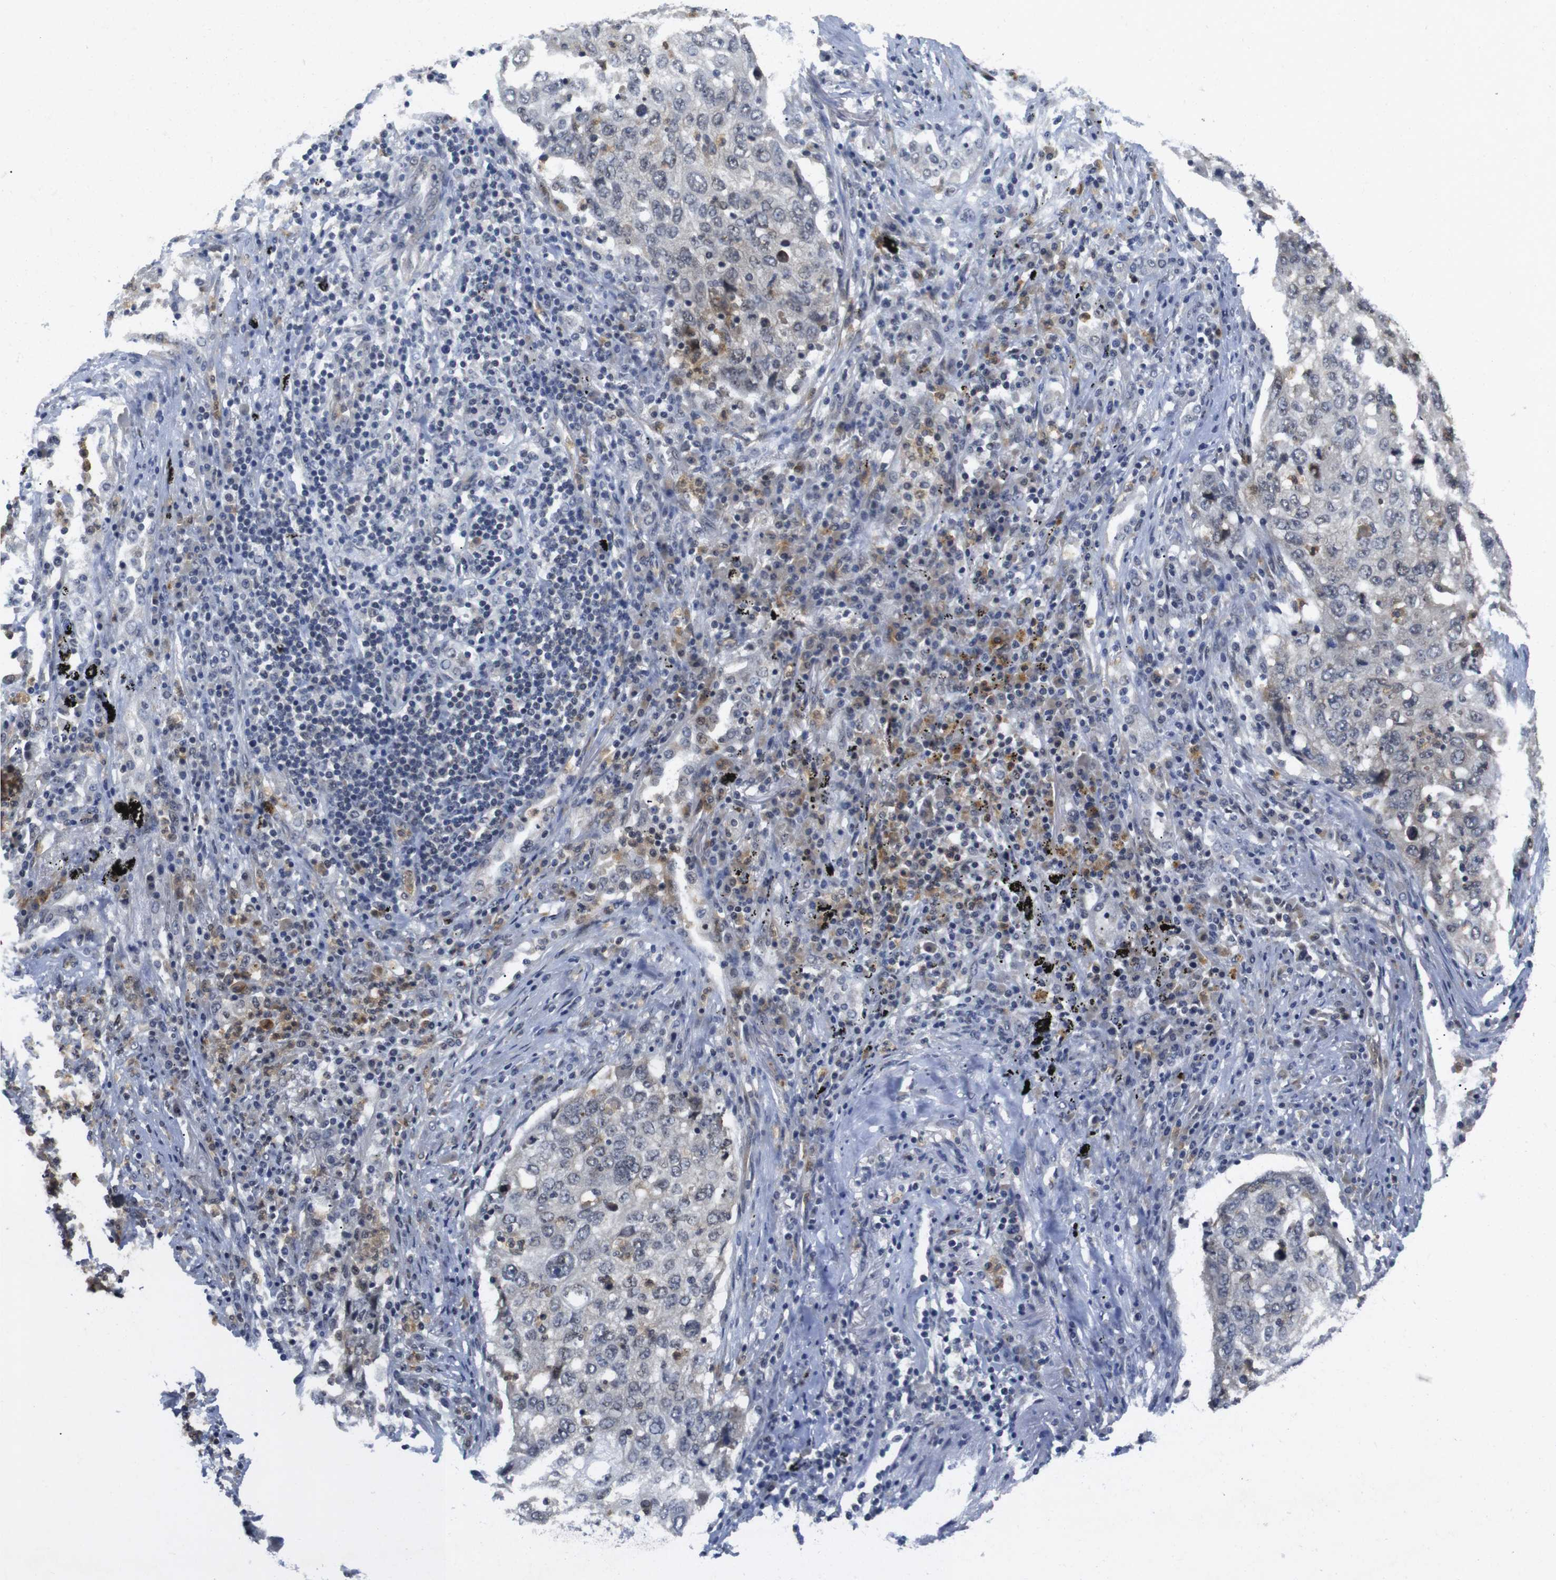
{"staining": {"intensity": "negative", "quantity": "none", "location": "none"}, "tissue": "lung cancer", "cell_type": "Tumor cells", "image_type": "cancer", "snomed": [{"axis": "morphology", "description": "Squamous cell carcinoma, NOS"}, {"axis": "topography", "description": "Lung"}], "caption": "Immunohistochemical staining of human lung squamous cell carcinoma reveals no significant staining in tumor cells.", "gene": "FNTA", "patient": {"sex": "female", "age": 63}}